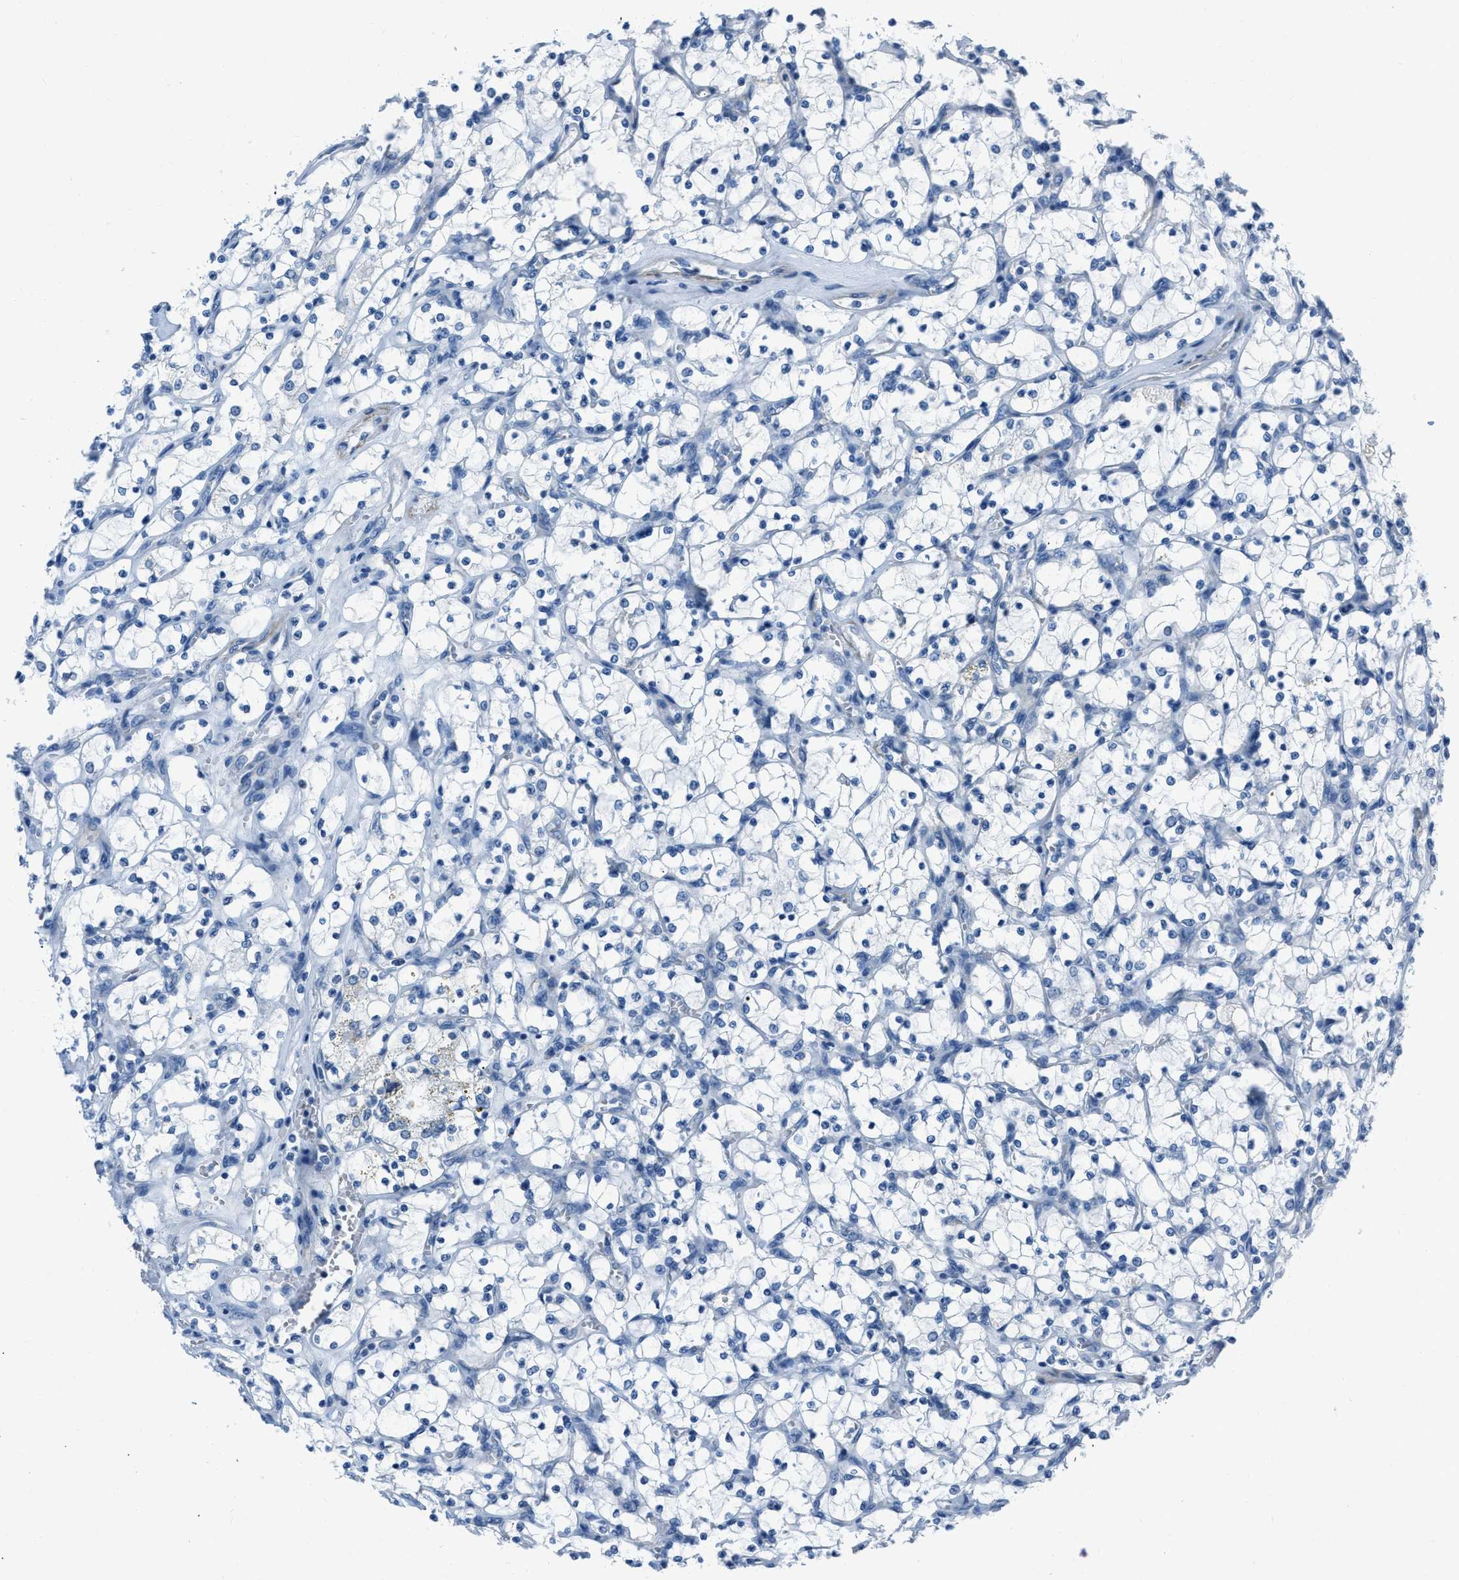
{"staining": {"intensity": "negative", "quantity": "none", "location": "none"}, "tissue": "renal cancer", "cell_type": "Tumor cells", "image_type": "cancer", "snomed": [{"axis": "morphology", "description": "Adenocarcinoma, NOS"}, {"axis": "topography", "description": "Kidney"}], "caption": "The micrograph demonstrates no staining of tumor cells in renal cancer (adenocarcinoma).", "gene": "SPATC1L", "patient": {"sex": "female", "age": 69}}